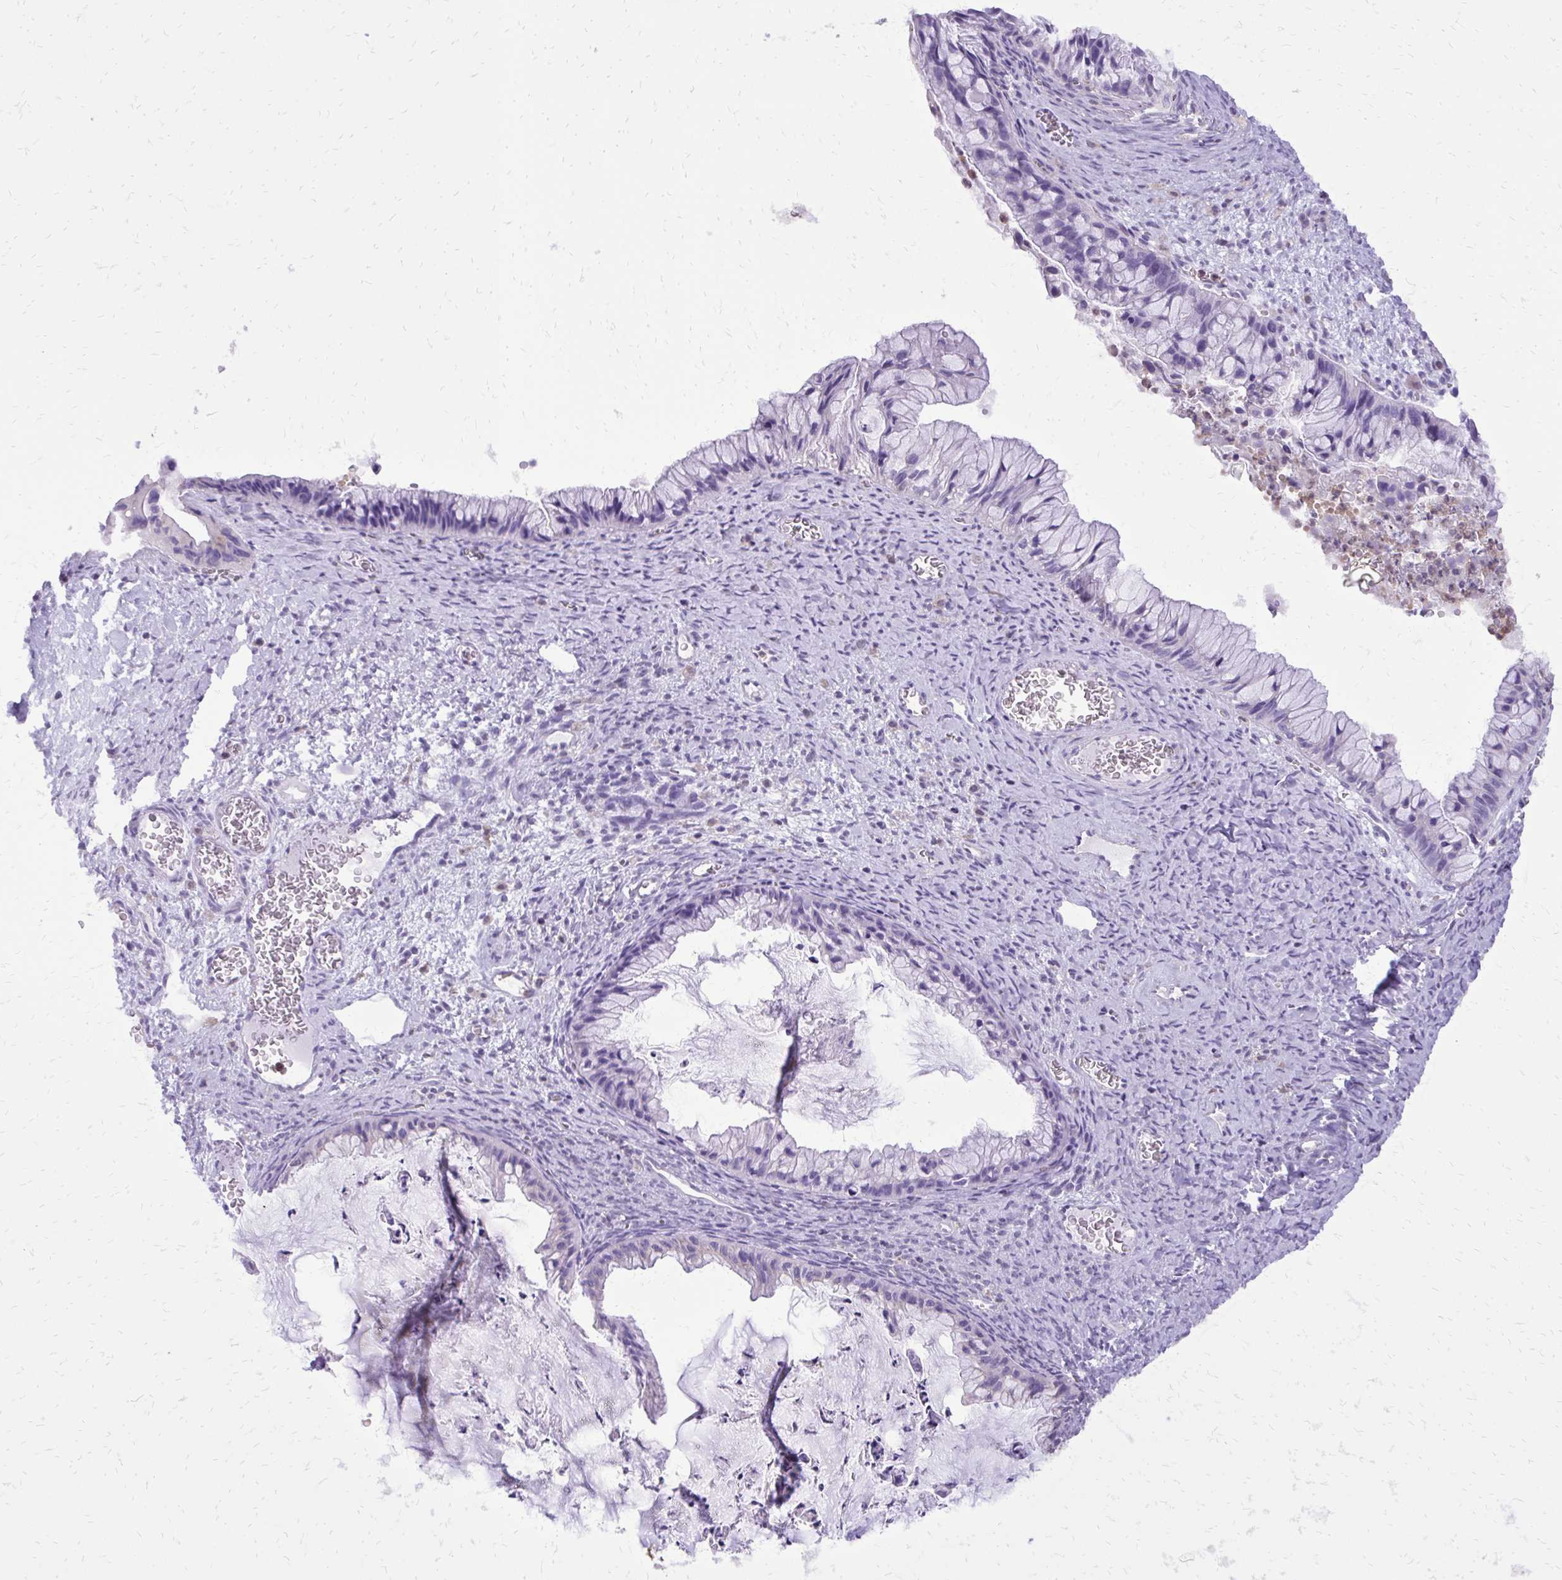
{"staining": {"intensity": "negative", "quantity": "none", "location": "none"}, "tissue": "ovarian cancer", "cell_type": "Tumor cells", "image_type": "cancer", "snomed": [{"axis": "morphology", "description": "Cystadenocarcinoma, mucinous, NOS"}, {"axis": "topography", "description": "Ovary"}], "caption": "A histopathology image of ovarian cancer stained for a protein reveals no brown staining in tumor cells.", "gene": "CAT", "patient": {"sex": "female", "age": 72}}